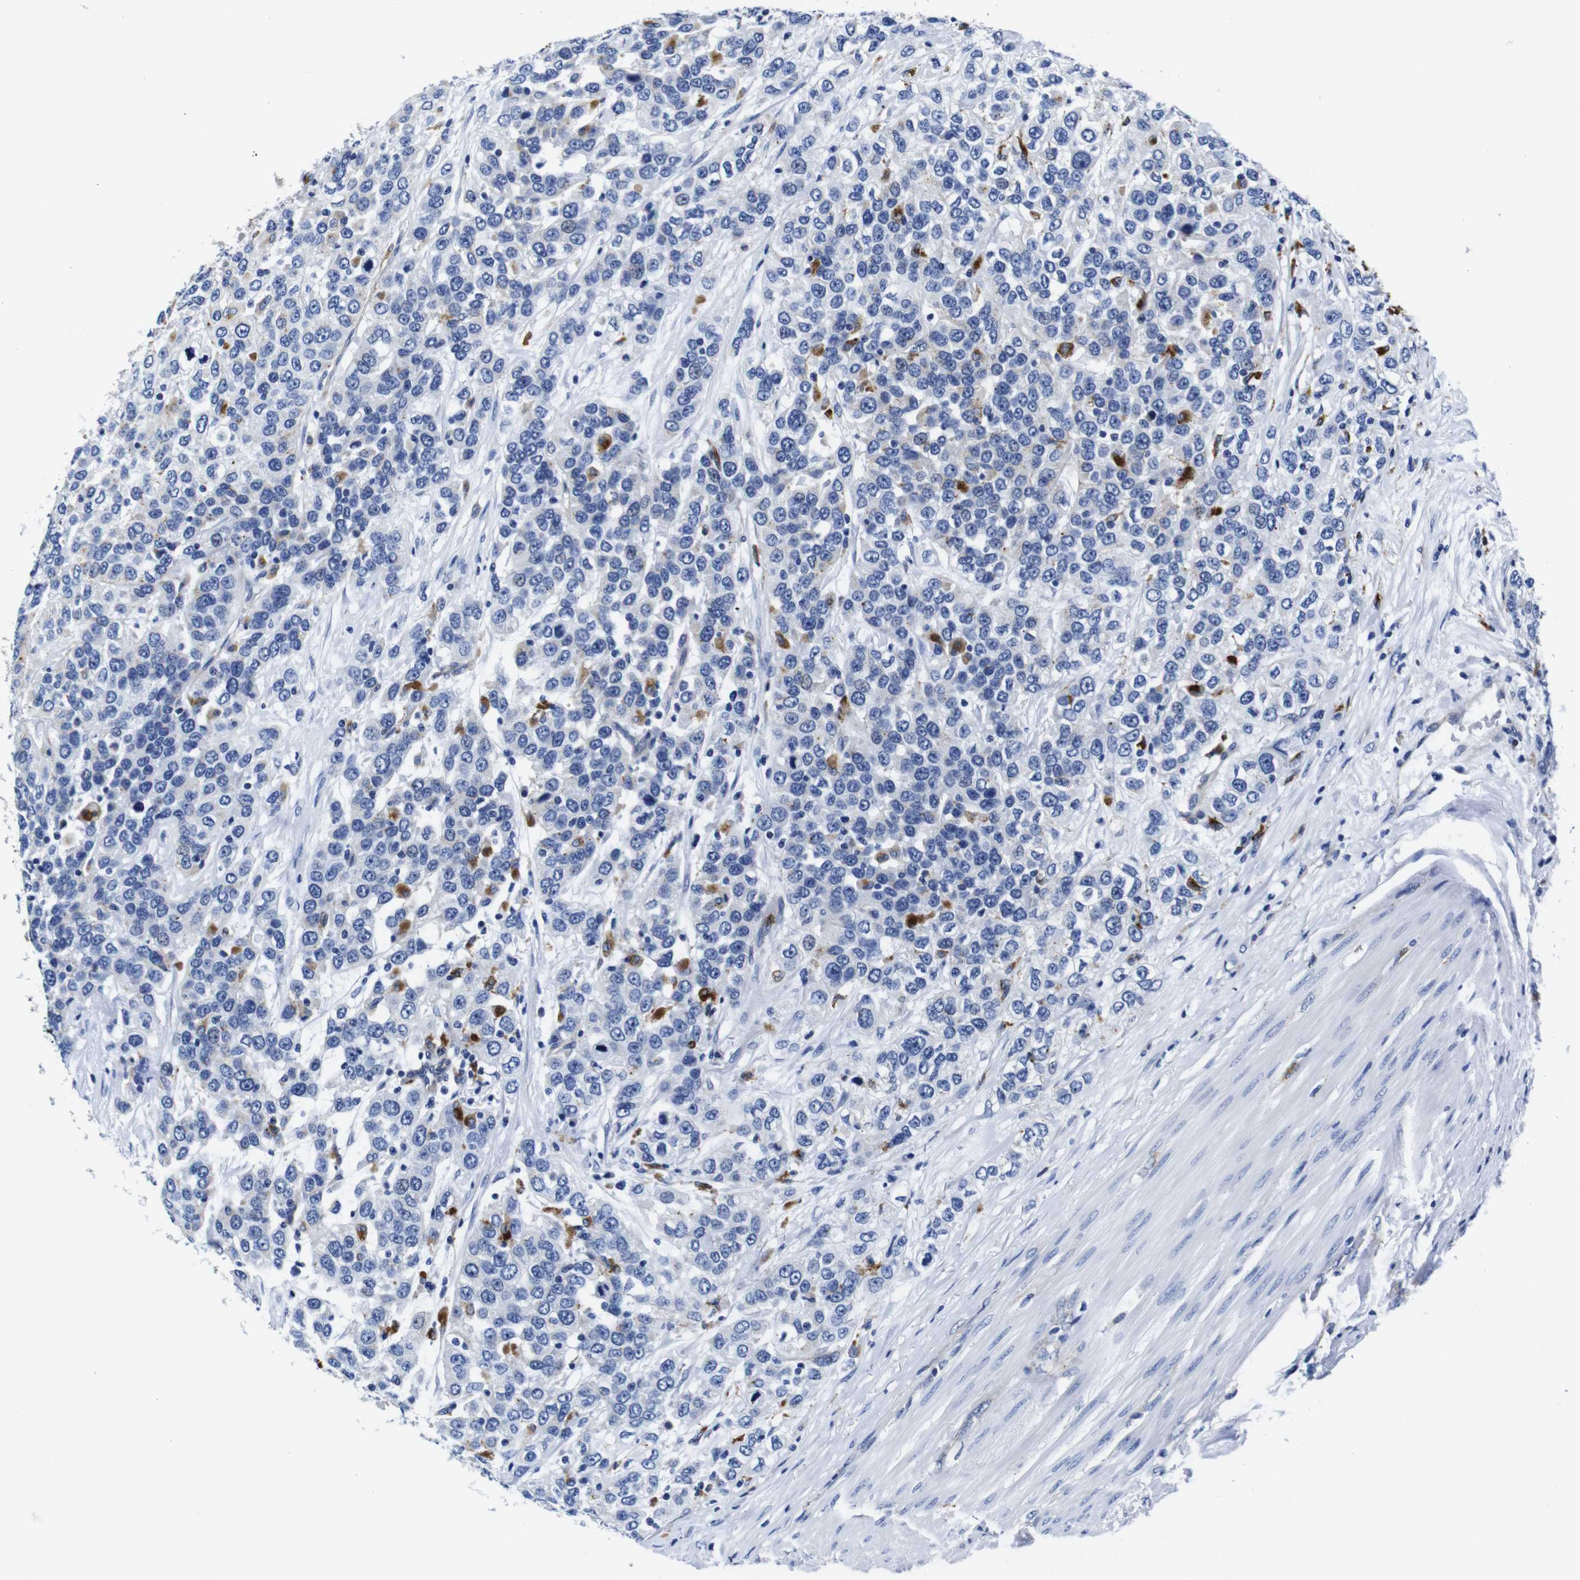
{"staining": {"intensity": "negative", "quantity": "none", "location": "none"}, "tissue": "urothelial cancer", "cell_type": "Tumor cells", "image_type": "cancer", "snomed": [{"axis": "morphology", "description": "Urothelial carcinoma, High grade"}, {"axis": "topography", "description": "Urinary bladder"}], "caption": "A photomicrograph of human high-grade urothelial carcinoma is negative for staining in tumor cells.", "gene": "GIMAP2", "patient": {"sex": "female", "age": 80}}